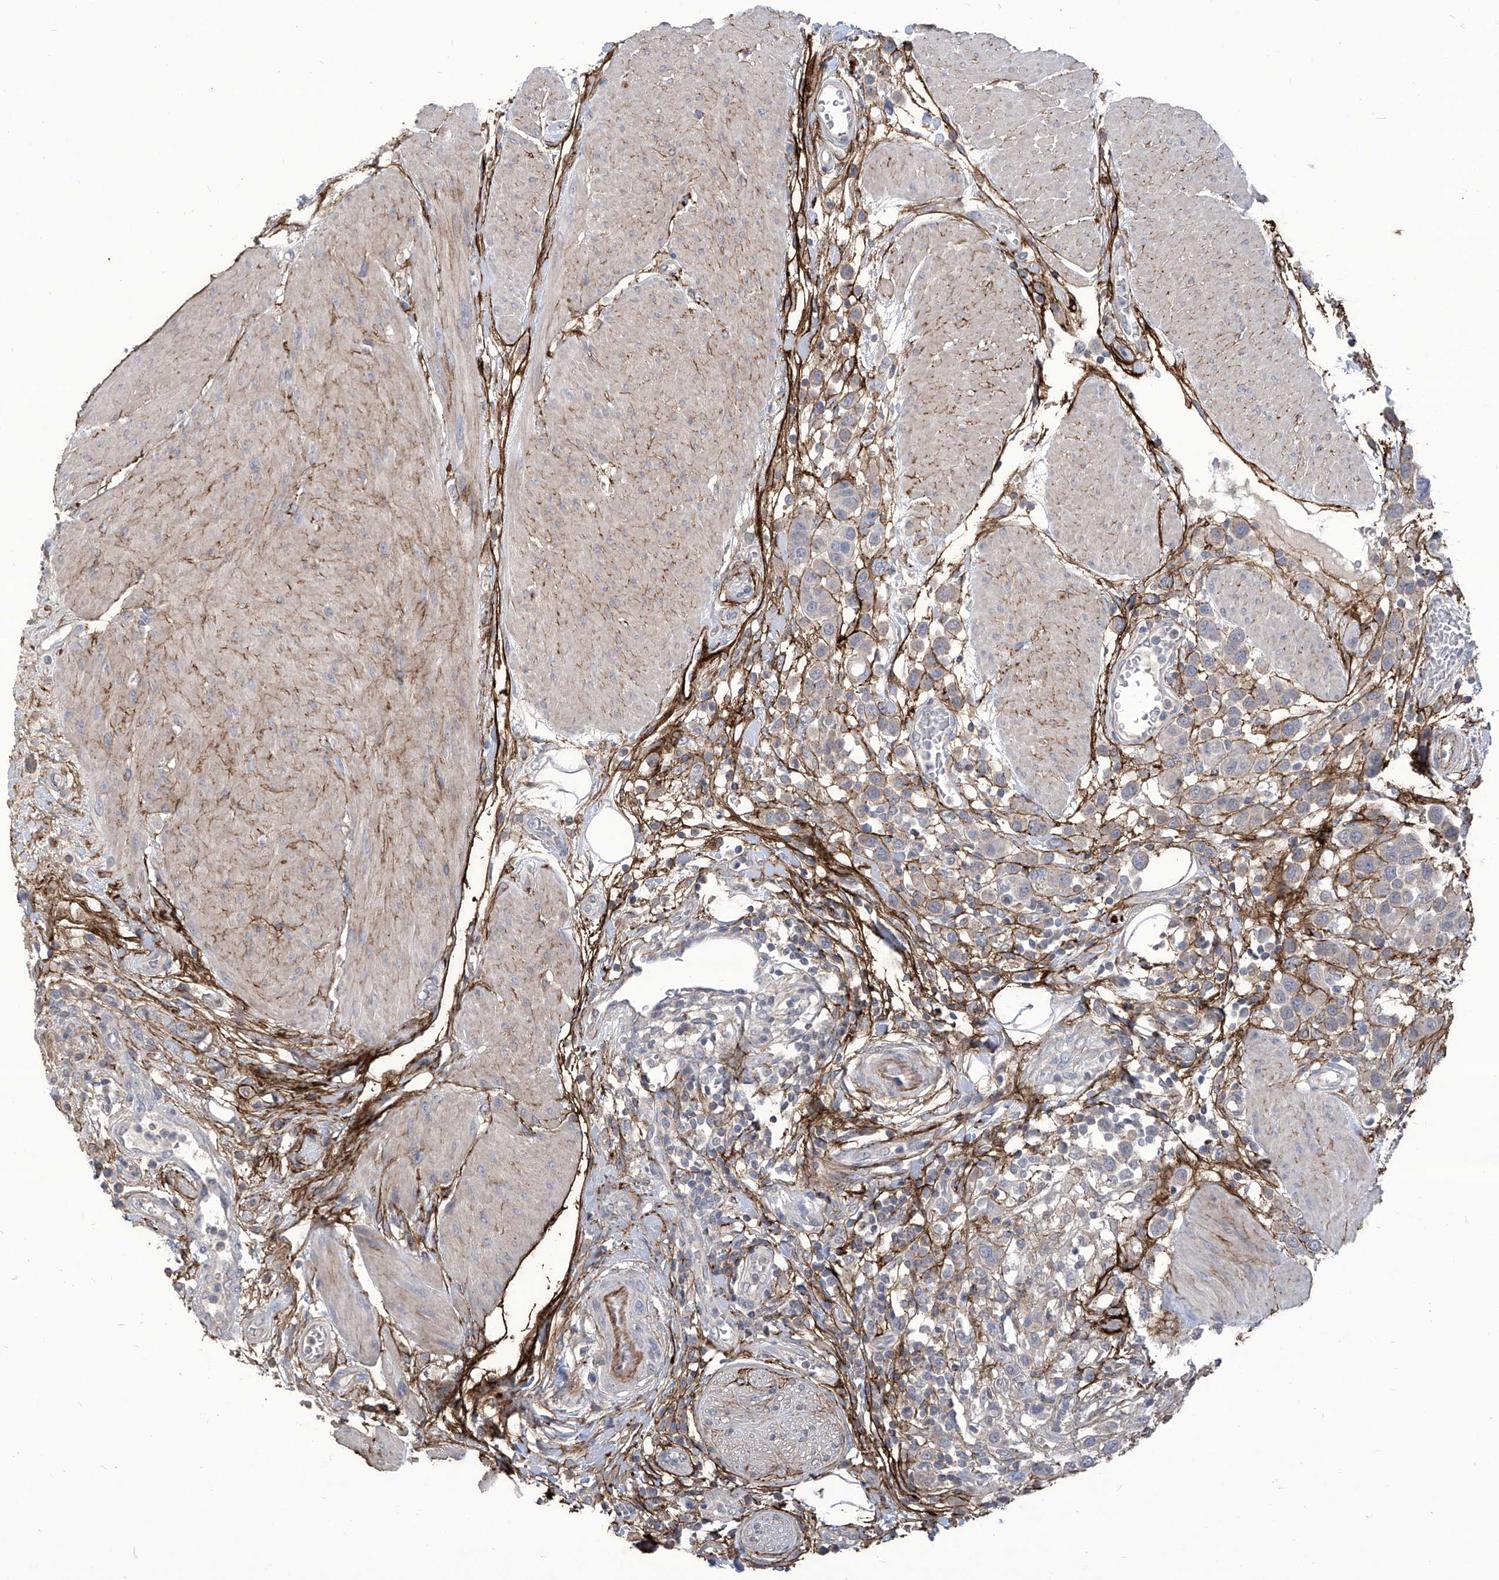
{"staining": {"intensity": "negative", "quantity": "none", "location": "none"}, "tissue": "urothelial cancer", "cell_type": "Tumor cells", "image_type": "cancer", "snomed": [{"axis": "morphology", "description": "Urothelial carcinoma, High grade"}, {"axis": "topography", "description": "Urinary bladder"}], "caption": "Immunohistochemistry (IHC) histopathology image of high-grade urothelial carcinoma stained for a protein (brown), which reveals no positivity in tumor cells.", "gene": "TXNIP", "patient": {"sex": "male", "age": 50}}